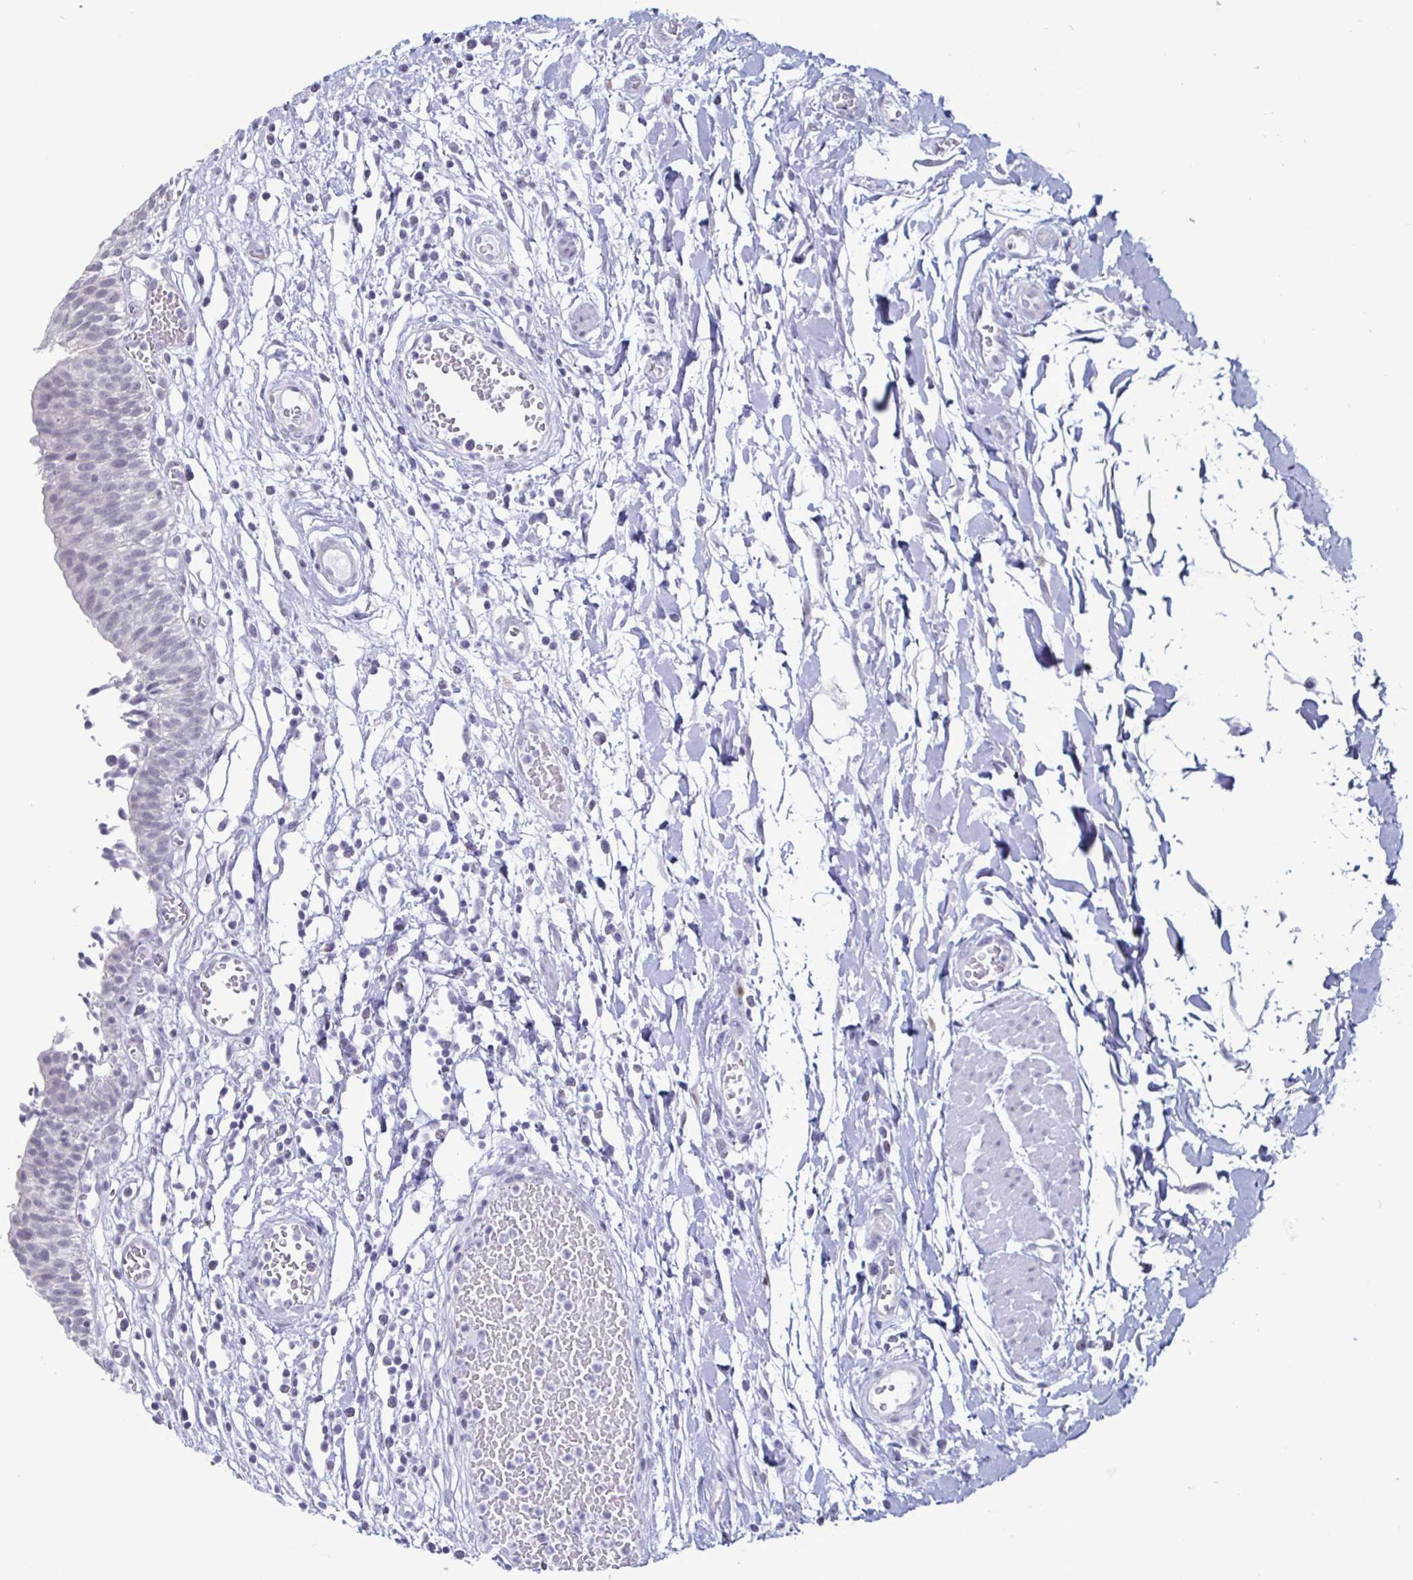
{"staining": {"intensity": "negative", "quantity": "none", "location": "none"}, "tissue": "urinary bladder", "cell_type": "Urothelial cells", "image_type": "normal", "snomed": [{"axis": "morphology", "description": "Normal tissue, NOS"}, {"axis": "topography", "description": "Urinary bladder"}], "caption": "A high-resolution image shows immunohistochemistry (IHC) staining of normal urinary bladder, which shows no significant staining in urothelial cells. (Brightfield microscopy of DAB immunohistochemistry (IHC) at high magnification).", "gene": "OOSP2", "patient": {"sex": "male", "age": 64}}